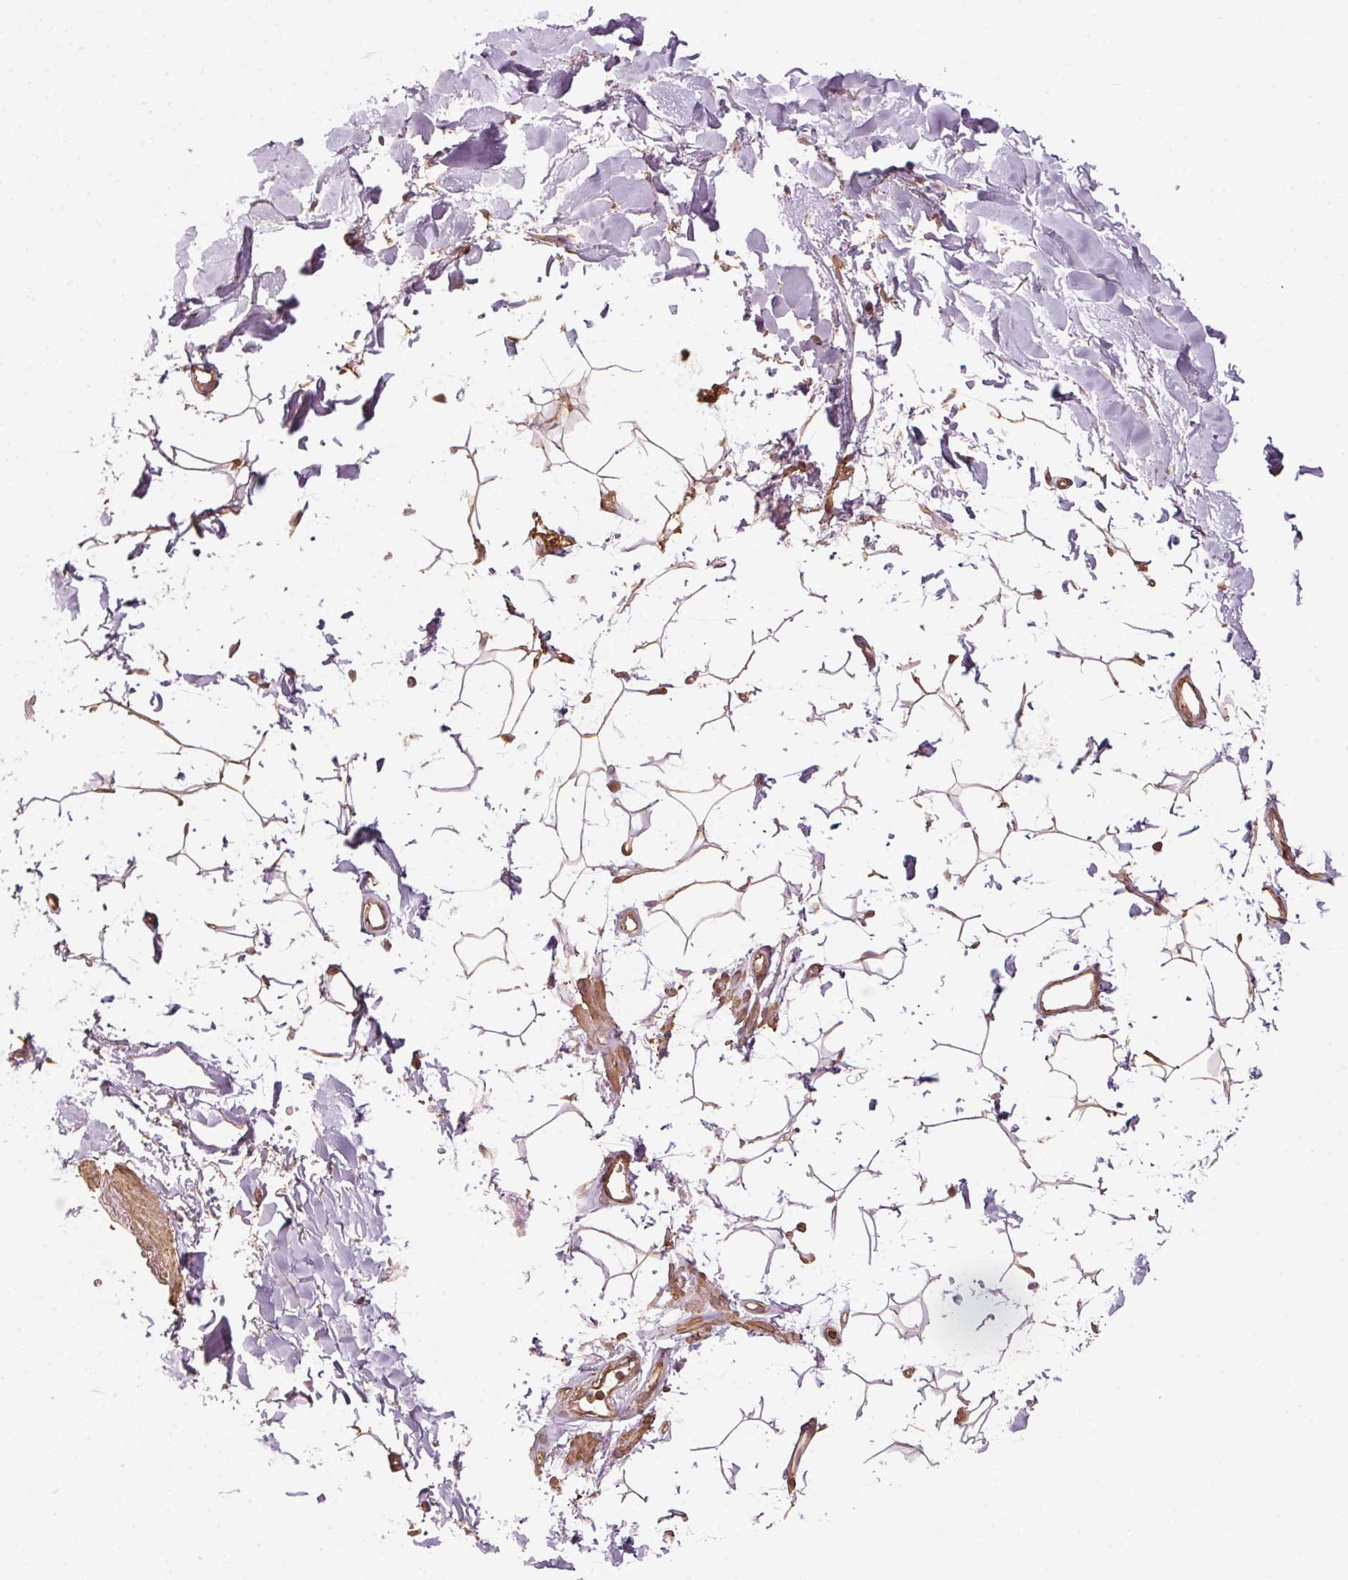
{"staining": {"intensity": "negative", "quantity": "none", "location": "none"}, "tissue": "adipose tissue", "cell_type": "Adipocytes", "image_type": "normal", "snomed": [{"axis": "morphology", "description": "Normal tissue, NOS"}, {"axis": "topography", "description": "Cartilage tissue"}, {"axis": "topography", "description": "Bronchus"}], "caption": "The micrograph displays no staining of adipocytes in benign adipose tissue.", "gene": "QDPR", "patient": {"sex": "female", "age": 79}}